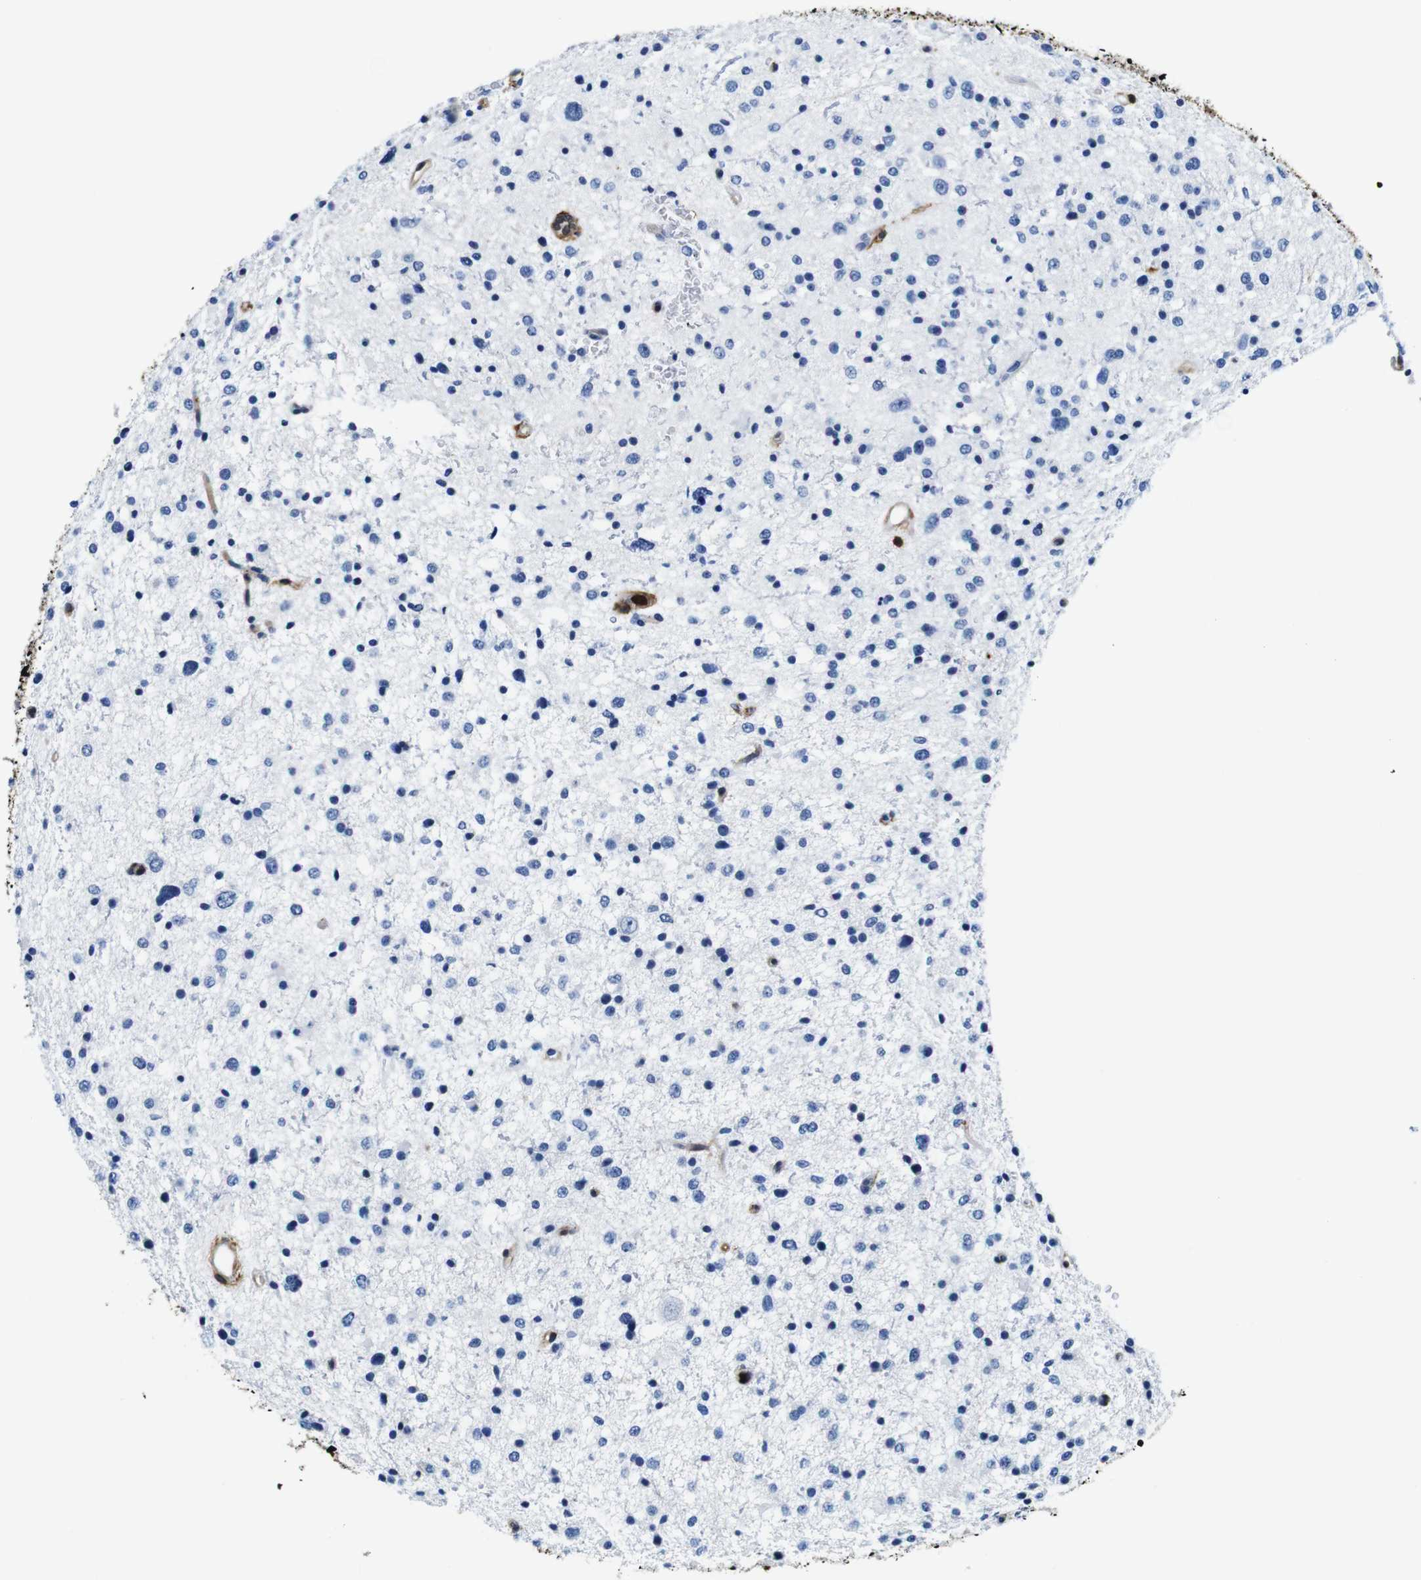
{"staining": {"intensity": "negative", "quantity": "none", "location": "none"}, "tissue": "glioma", "cell_type": "Tumor cells", "image_type": "cancer", "snomed": [{"axis": "morphology", "description": "Glioma, malignant, Low grade"}, {"axis": "topography", "description": "Brain"}], "caption": "A high-resolution histopathology image shows immunohistochemistry (IHC) staining of glioma, which reveals no significant staining in tumor cells.", "gene": "ANXA1", "patient": {"sex": "female", "age": 37}}